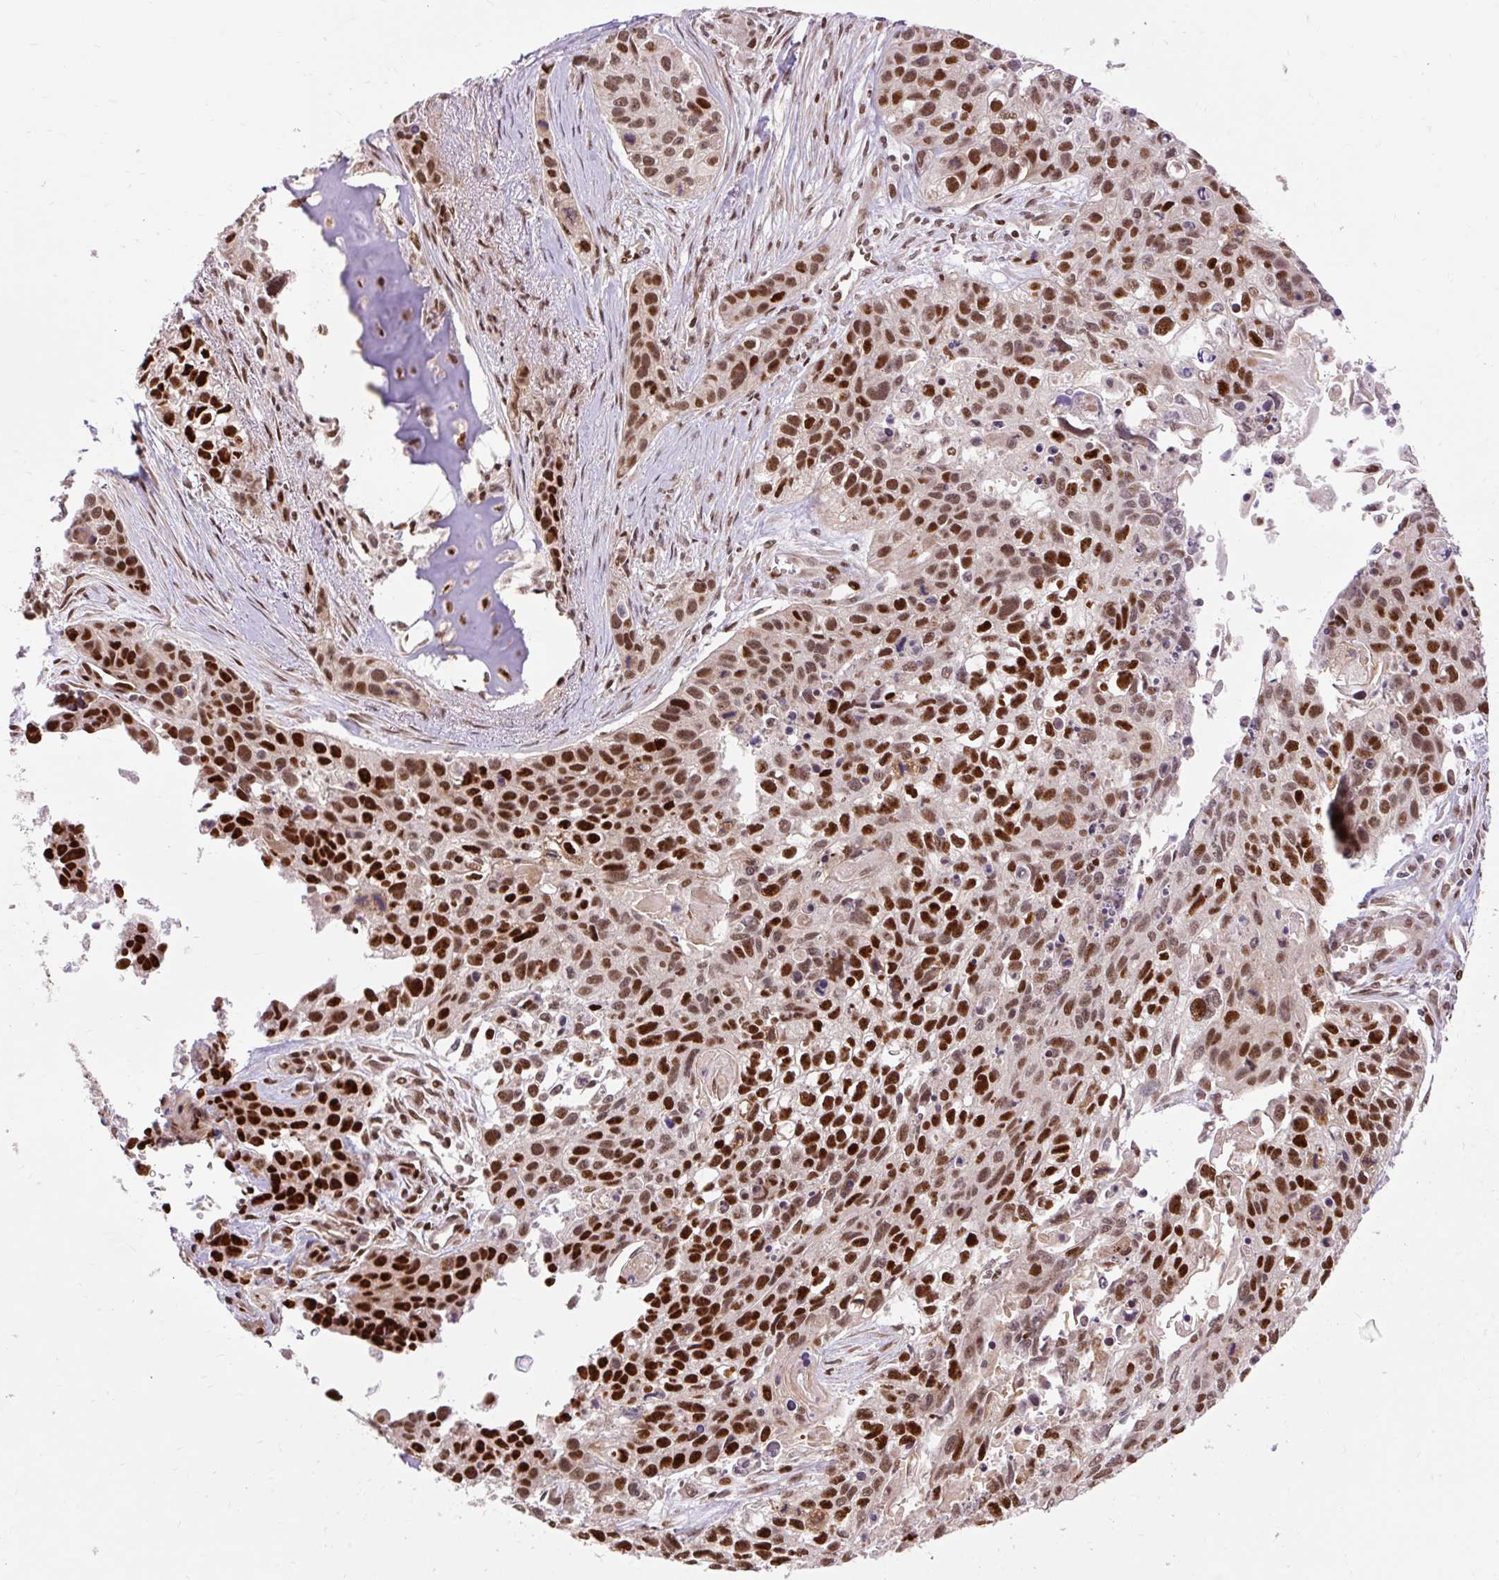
{"staining": {"intensity": "strong", "quantity": ">75%", "location": "nuclear"}, "tissue": "lung cancer", "cell_type": "Tumor cells", "image_type": "cancer", "snomed": [{"axis": "morphology", "description": "Squamous cell carcinoma, NOS"}, {"axis": "topography", "description": "Lung"}], "caption": "IHC staining of squamous cell carcinoma (lung), which exhibits high levels of strong nuclear expression in about >75% of tumor cells indicating strong nuclear protein positivity. The staining was performed using DAB (3,3'-diaminobenzidine) (brown) for protein detection and nuclei were counterstained in hematoxylin (blue).", "gene": "MECOM", "patient": {"sex": "male", "age": 74}}